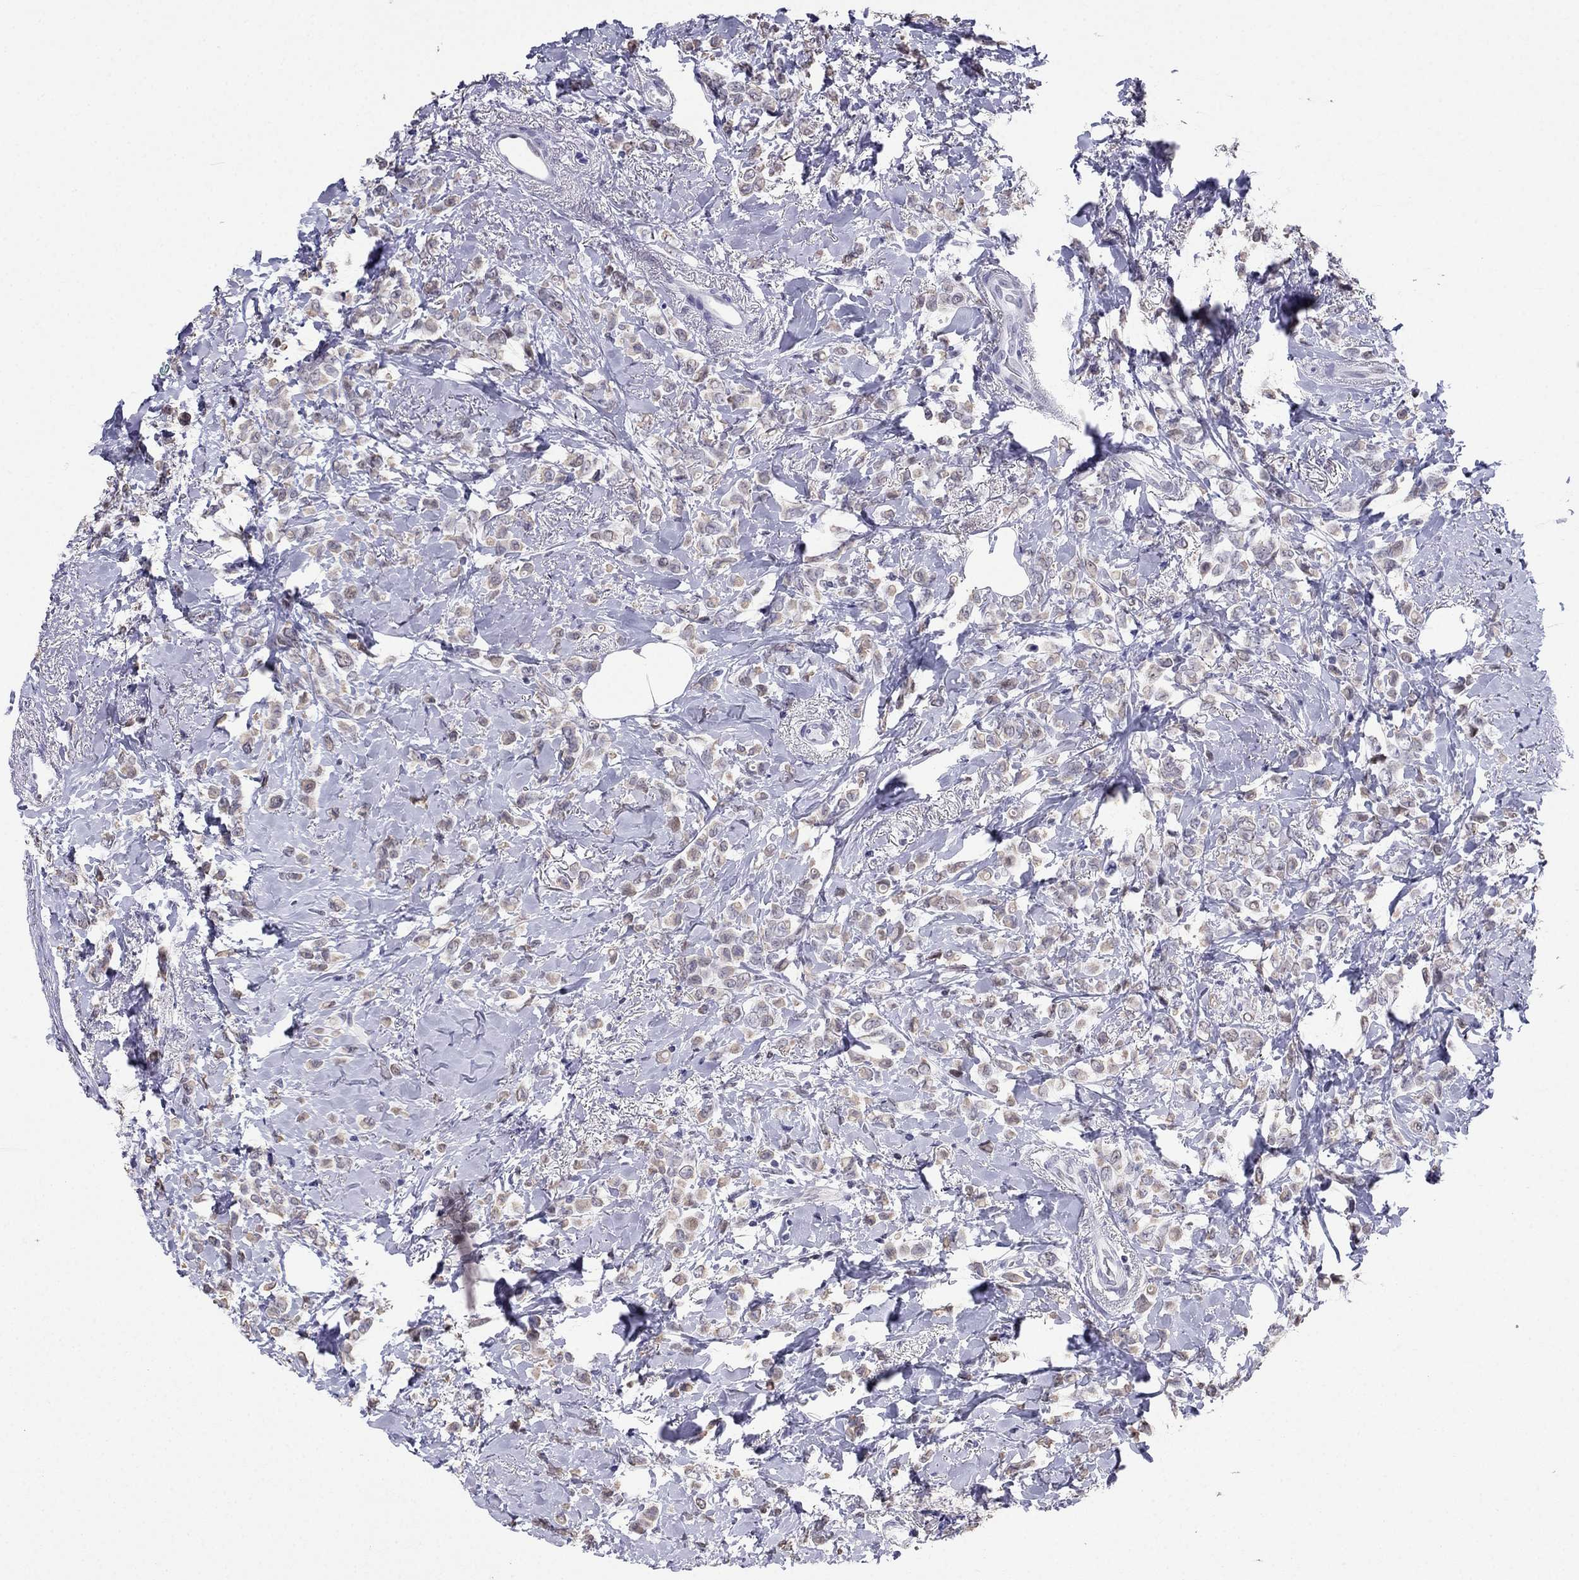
{"staining": {"intensity": "weak", "quantity": "25%-75%", "location": "cytoplasmic/membranous"}, "tissue": "breast cancer", "cell_type": "Tumor cells", "image_type": "cancer", "snomed": [{"axis": "morphology", "description": "Lobular carcinoma"}, {"axis": "topography", "description": "Breast"}], "caption": "Human breast cancer stained with a brown dye exhibits weak cytoplasmic/membranous positive positivity in about 25%-75% of tumor cells.", "gene": "PPM1G", "patient": {"sex": "female", "age": 66}}